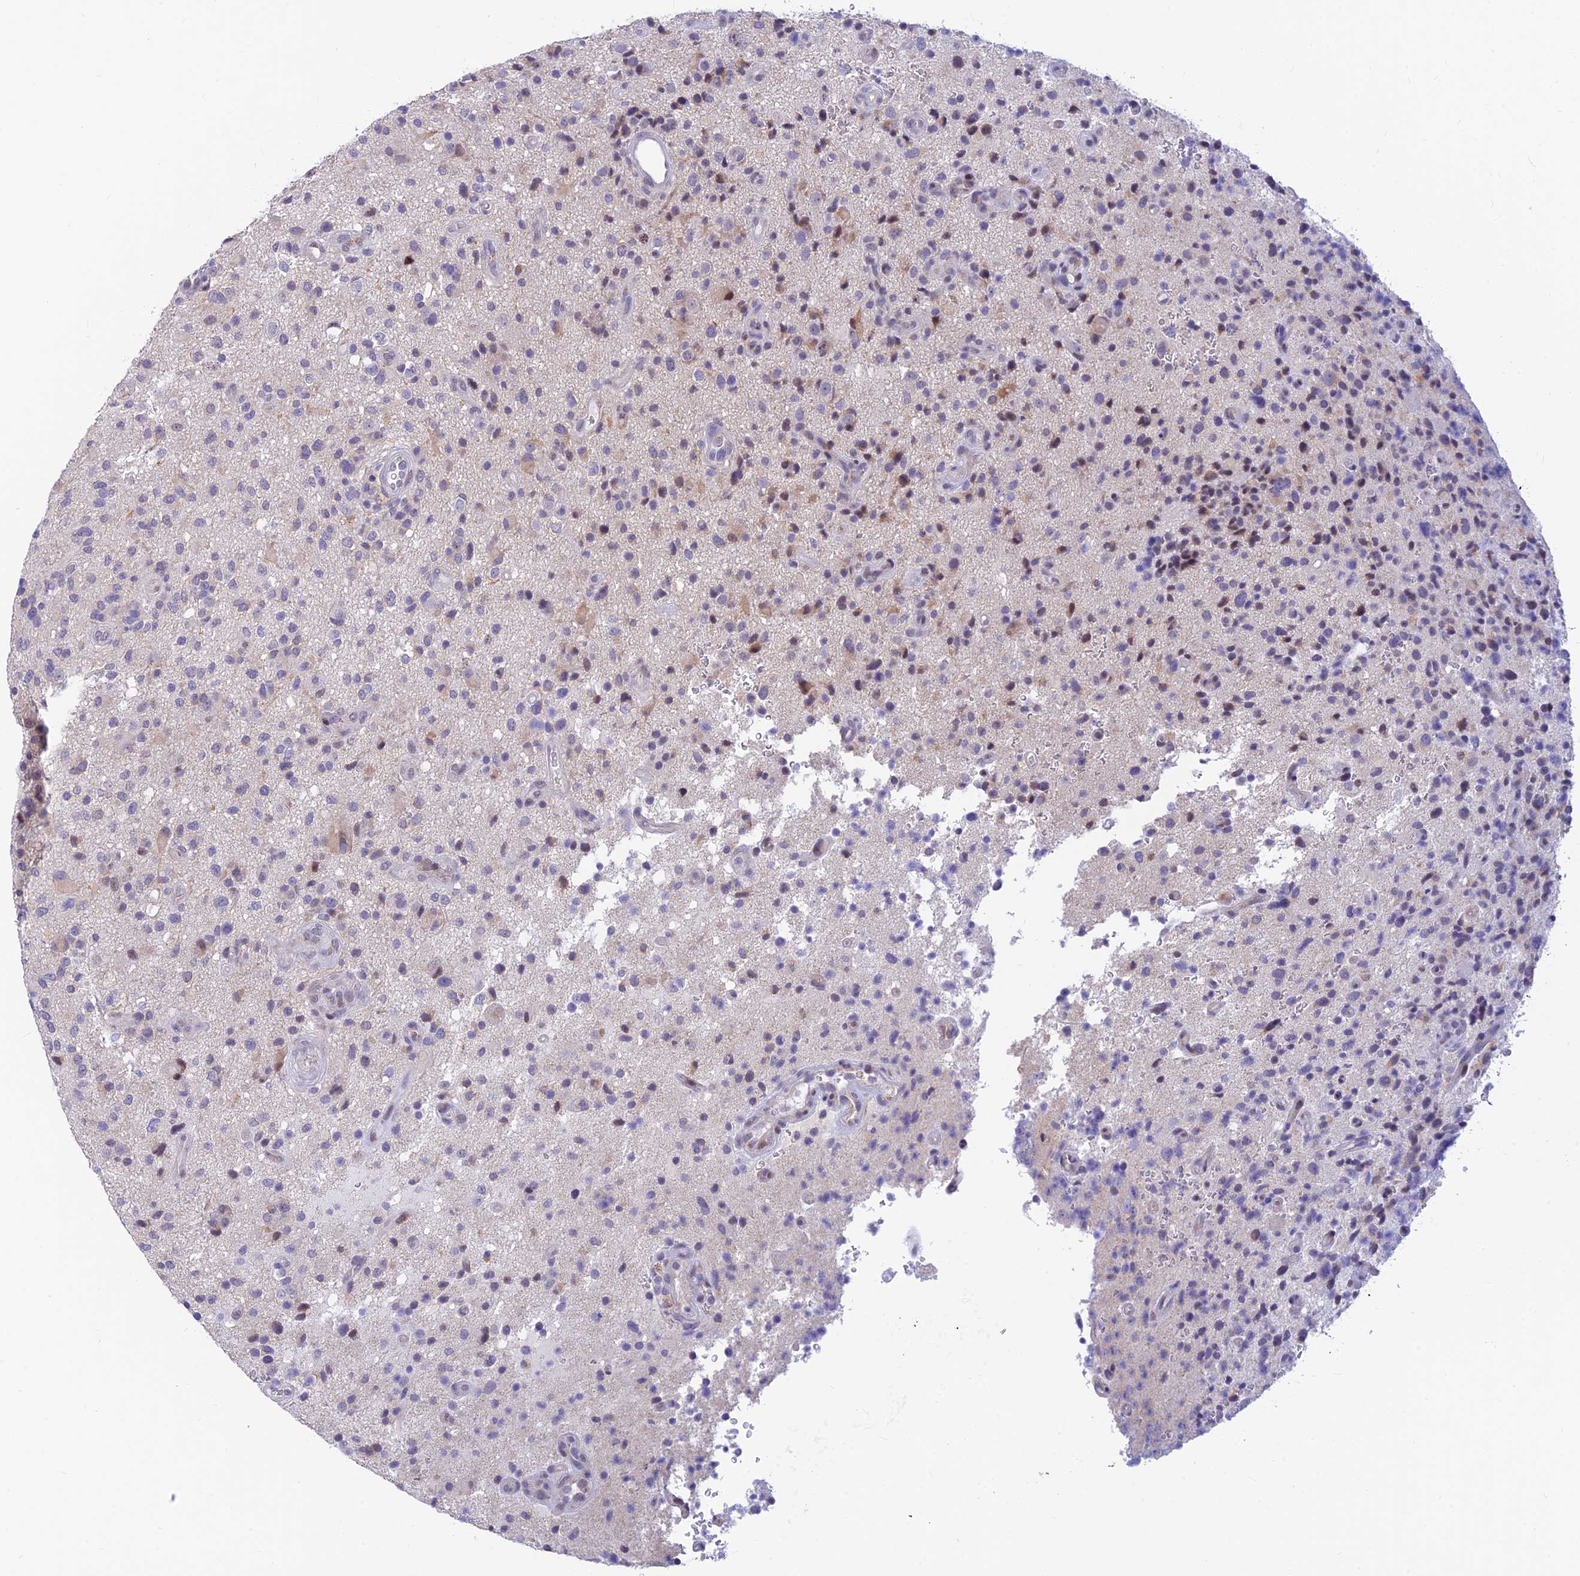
{"staining": {"intensity": "negative", "quantity": "none", "location": "none"}, "tissue": "glioma", "cell_type": "Tumor cells", "image_type": "cancer", "snomed": [{"axis": "morphology", "description": "Glioma, malignant, High grade"}, {"axis": "topography", "description": "Brain"}], "caption": "DAB immunohistochemical staining of malignant high-grade glioma demonstrates no significant expression in tumor cells.", "gene": "INKA1", "patient": {"sex": "male", "age": 47}}